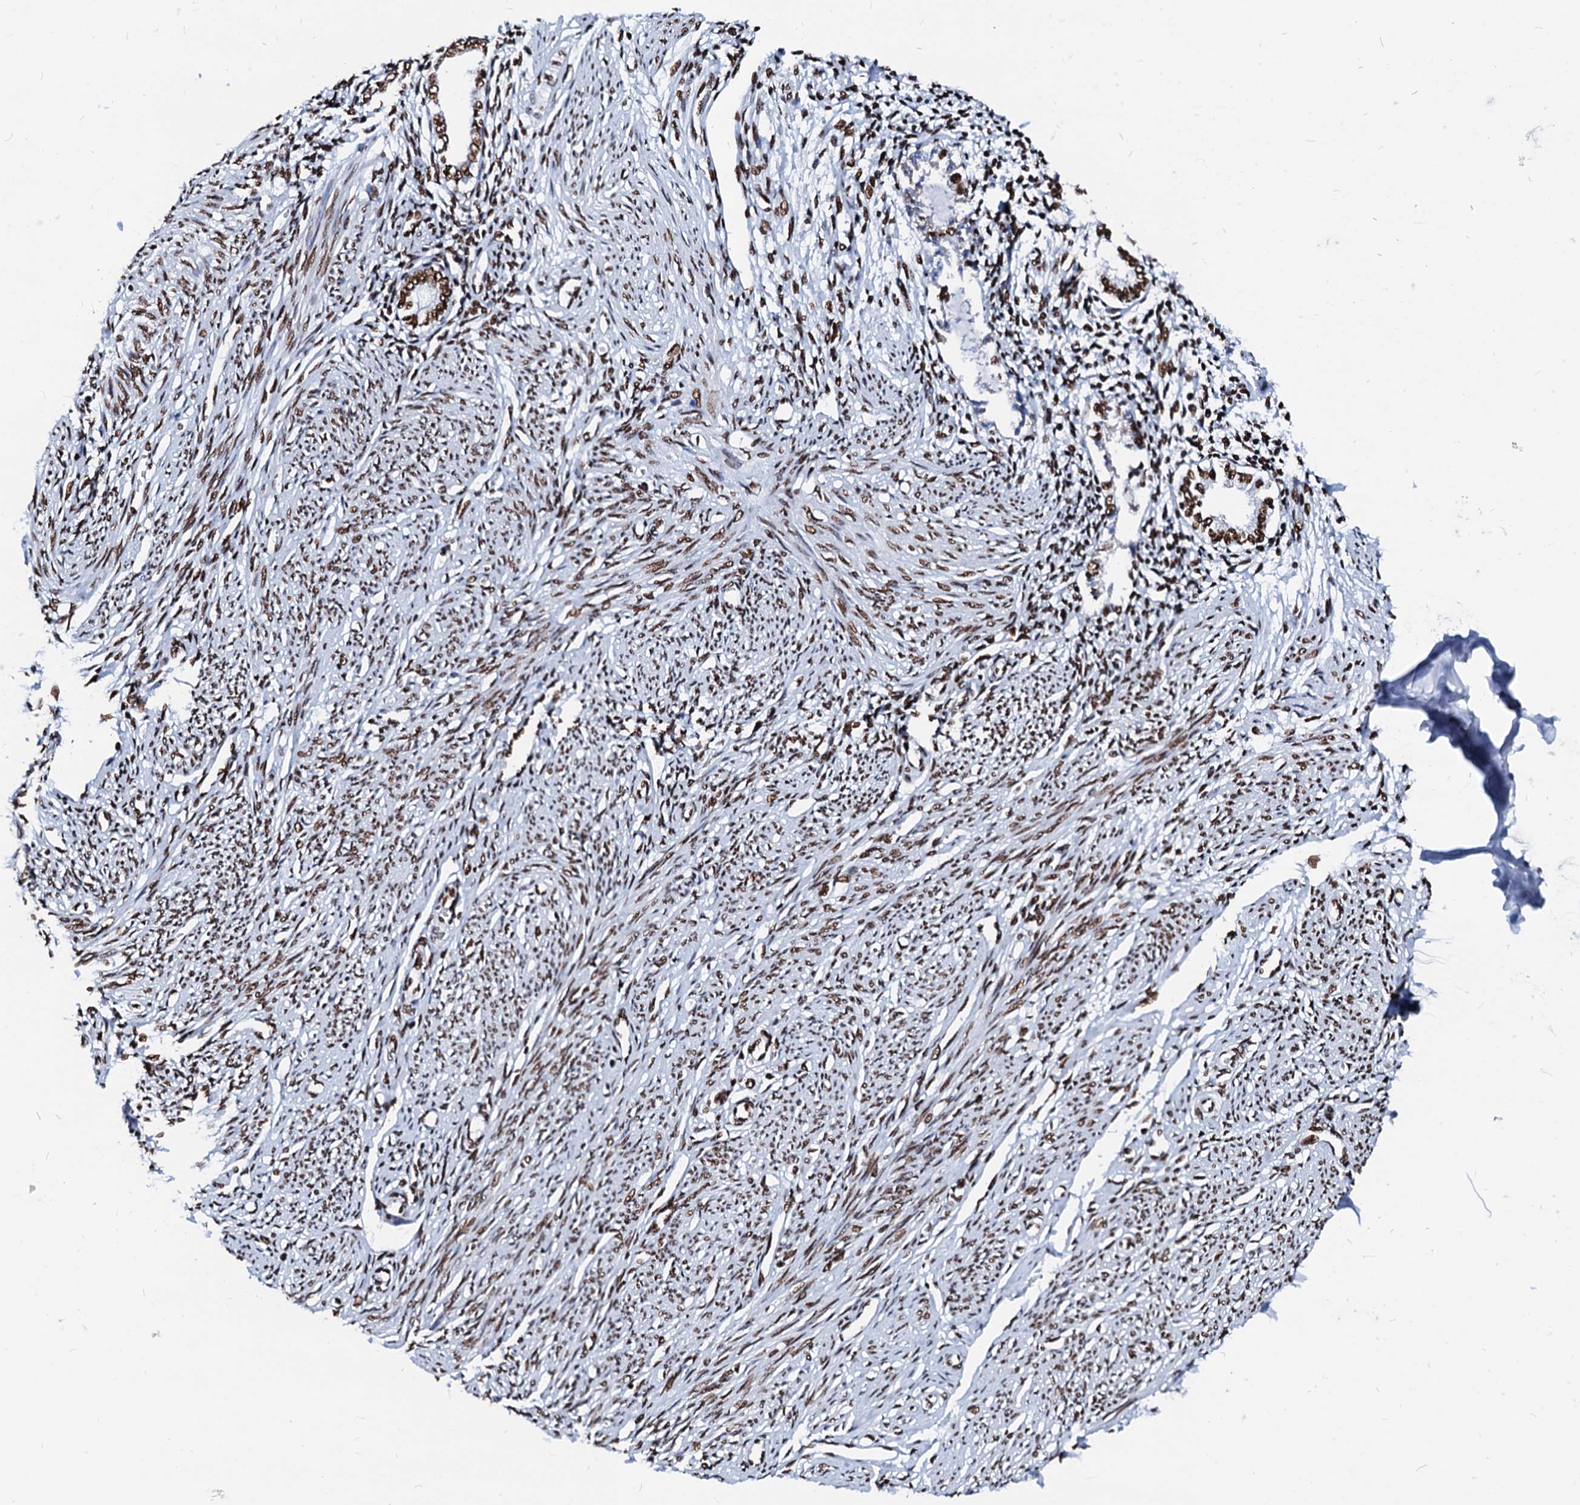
{"staining": {"intensity": "moderate", "quantity": "25%-75%", "location": "nuclear"}, "tissue": "endometrium", "cell_type": "Cells in endometrial stroma", "image_type": "normal", "snomed": [{"axis": "morphology", "description": "Normal tissue, NOS"}, {"axis": "topography", "description": "Endometrium"}], "caption": "Protein staining of benign endometrium shows moderate nuclear positivity in approximately 25%-75% of cells in endometrial stroma.", "gene": "RALY", "patient": {"sex": "female", "age": 56}}